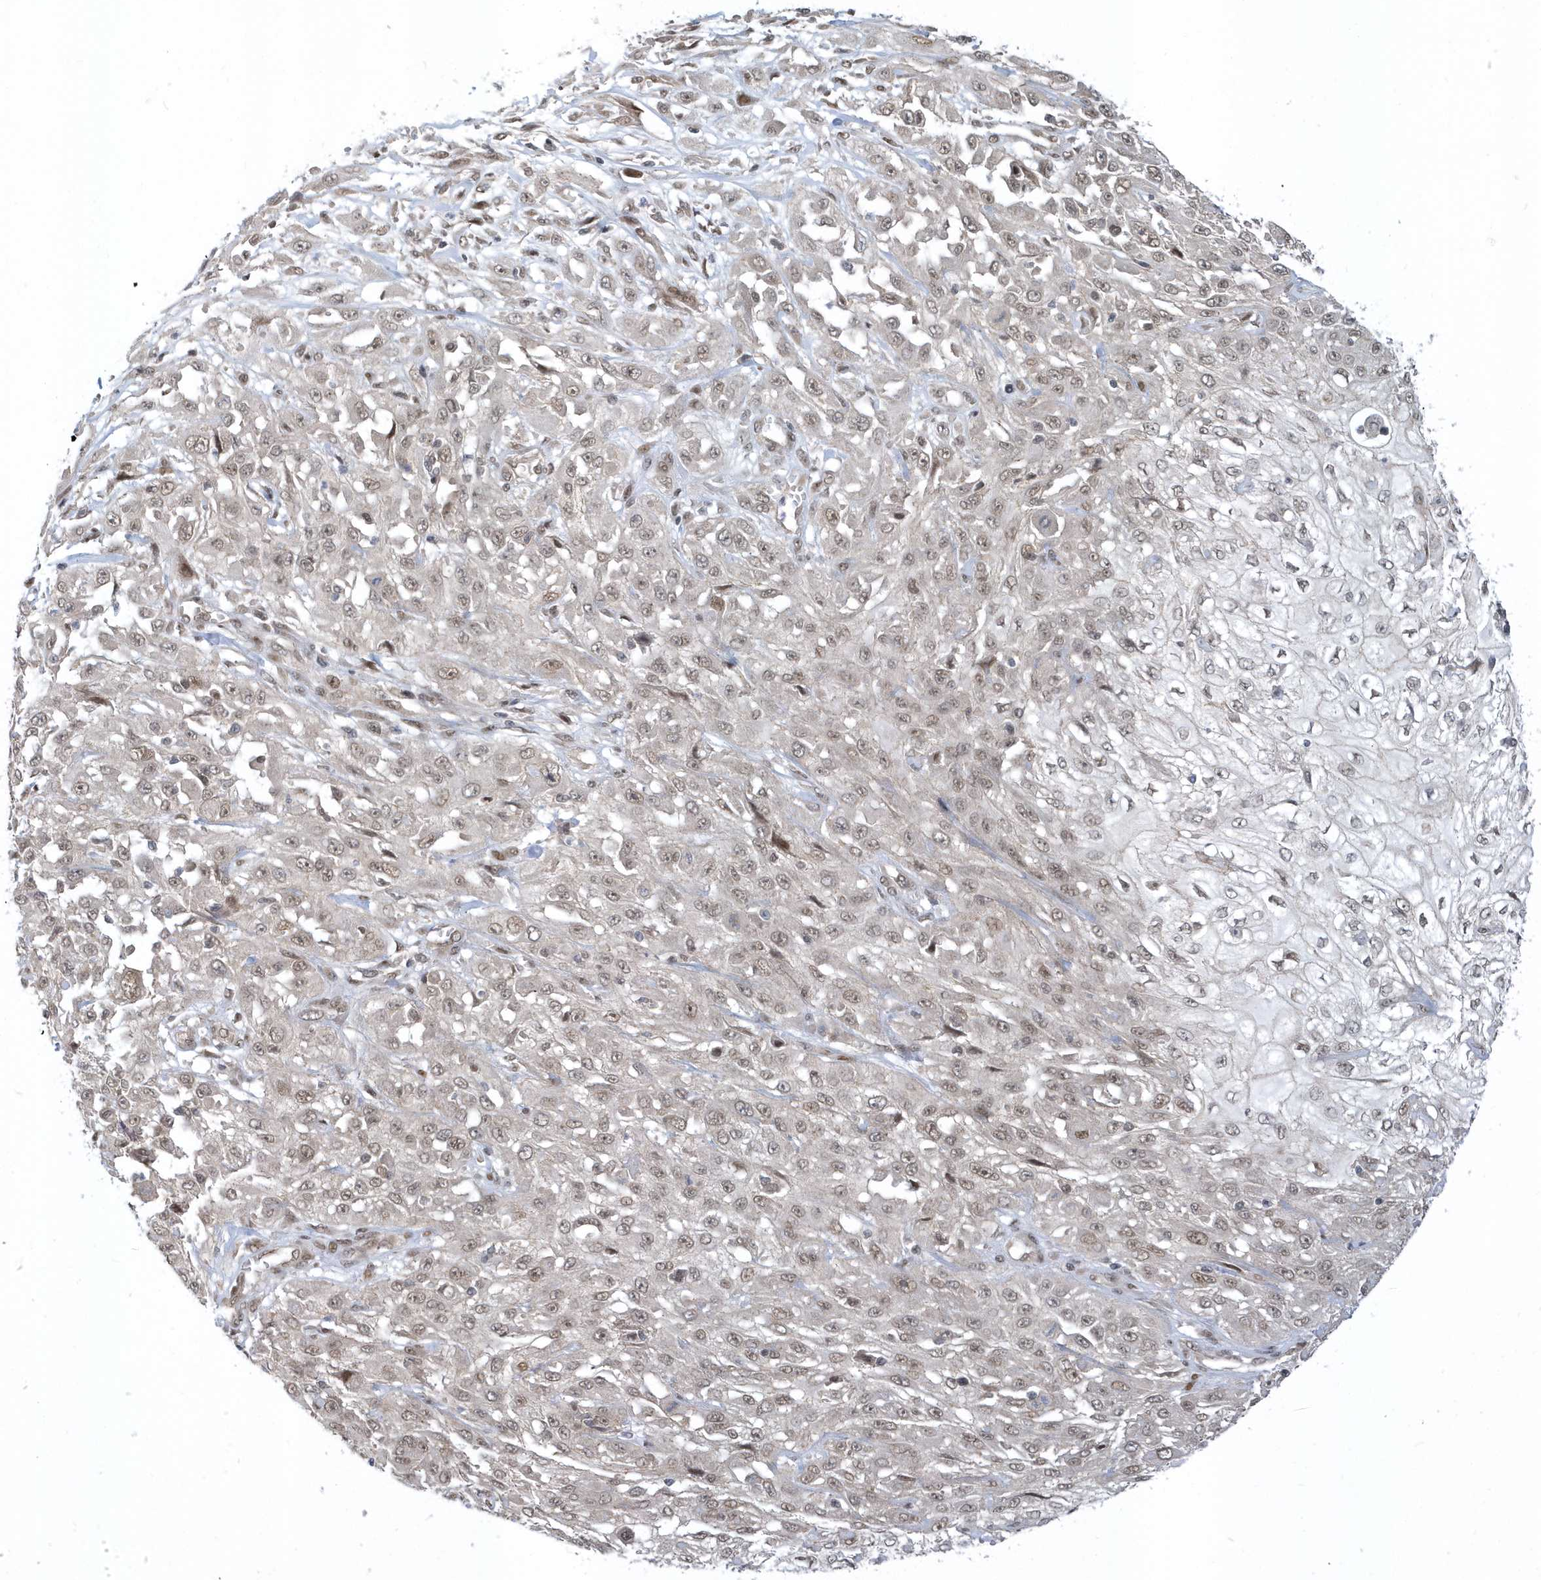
{"staining": {"intensity": "weak", "quantity": "25%-75%", "location": "nuclear"}, "tissue": "skin cancer", "cell_type": "Tumor cells", "image_type": "cancer", "snomed": [{"axis": "morphology", "description": "Squamous cell carcinoma, NOS"}, {"axis": "morphology", "description": "Squamous cell carcinoma, metastatic, NOS"}, {"axis": "topography", "description": "Skin"}, {"axis": "topography", "description": "Lymph node"}], "caption": "Approximately 25%-75% of tumor cells in metastatic squamous cell carcinoma (skin) exhibit weak nuclear protein positivity as visualized by brown immunohistochemical staining.", "gene": "USP53", "patient": {"sex": "male", "age": 75}}